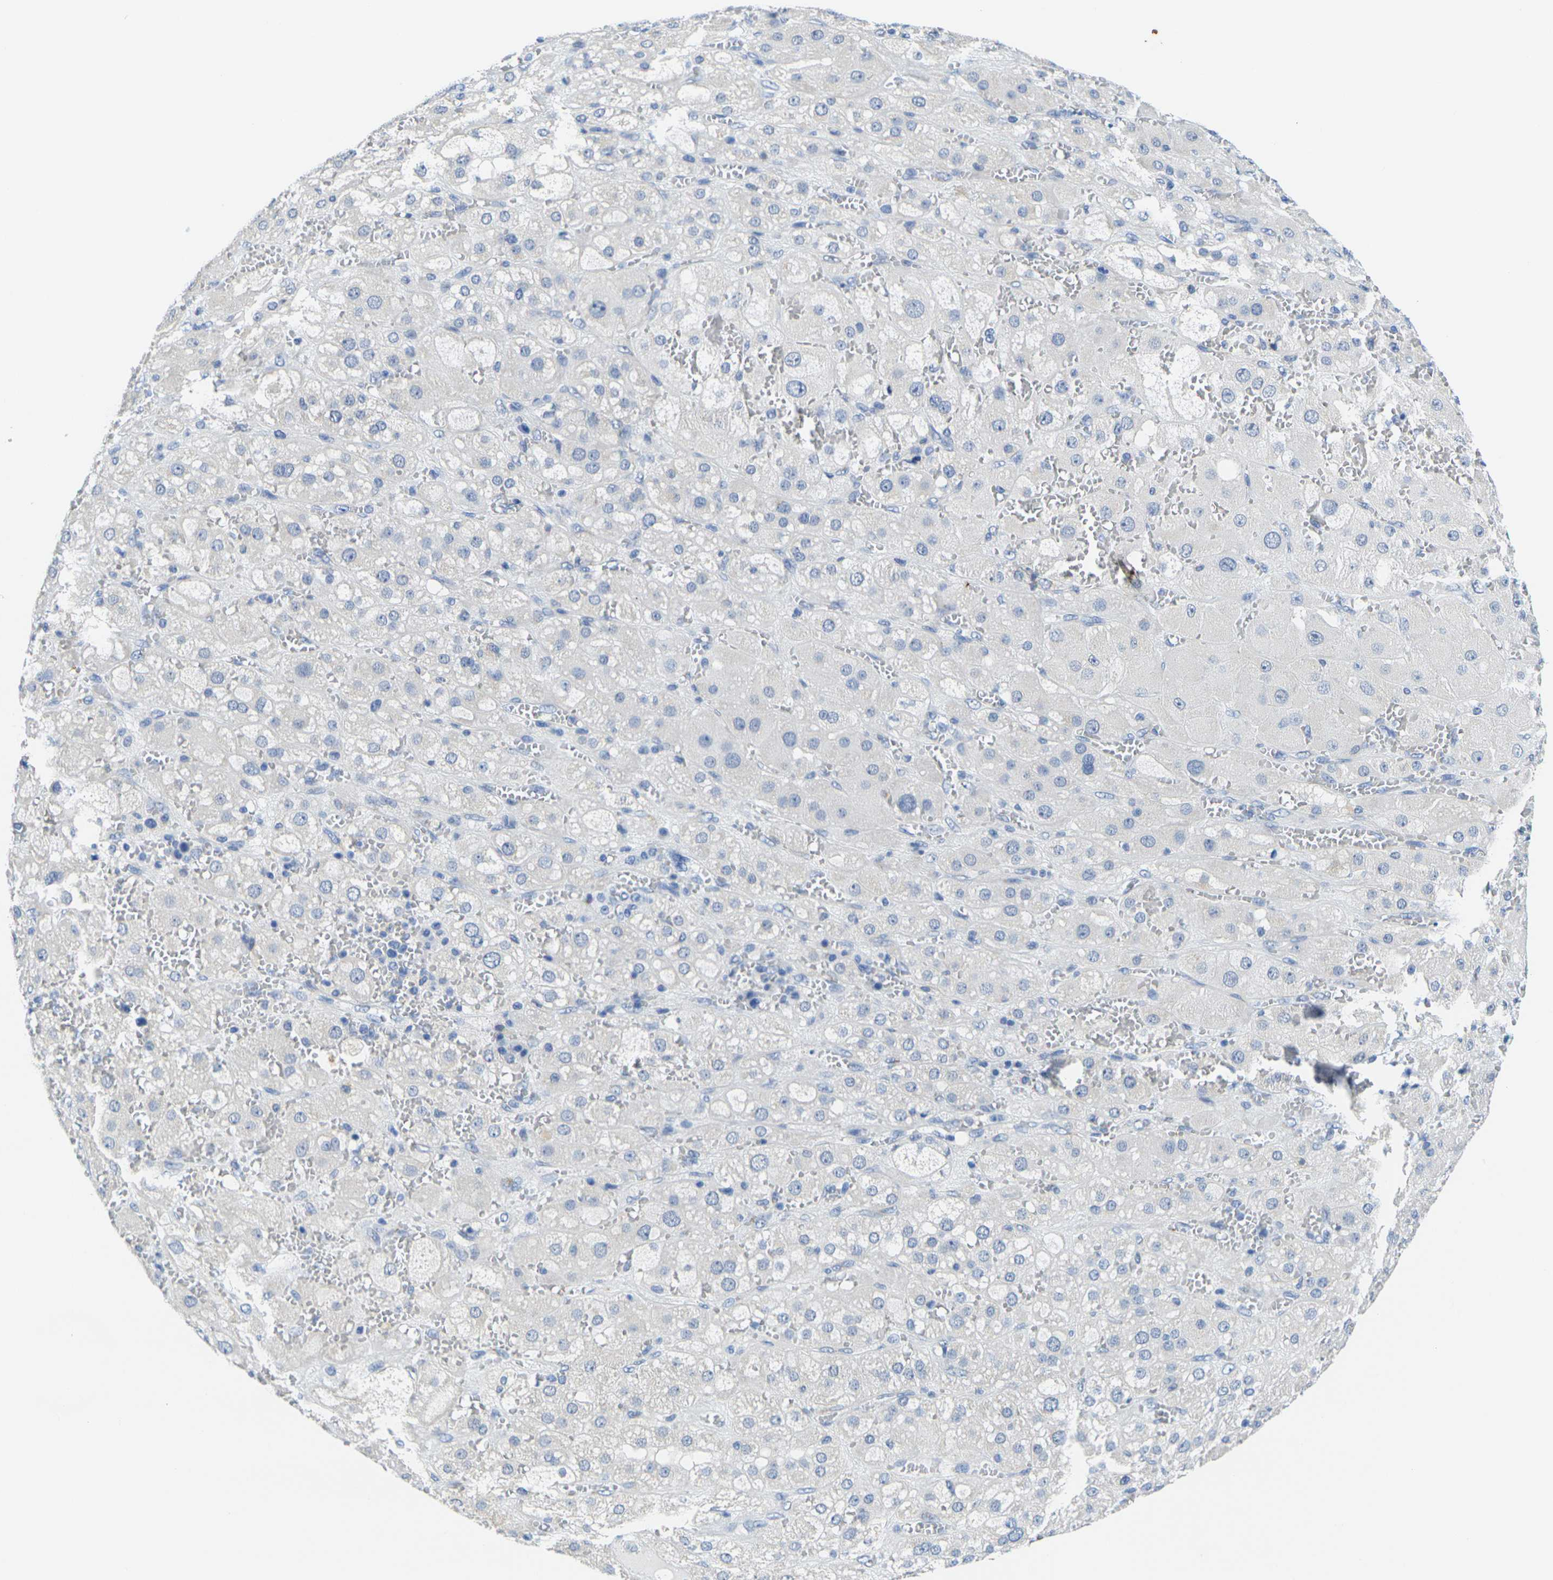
{"staining": {"intensity": "weak", "quantity": "<25%", "location": "cytoplasmic/membranous"}, "tissue": "adrenal gland", "cell_type": "Glandular cells", "image_type": "normal", "snomed": [{"axis": "morphology", "description": "Normal tissue, NOS"}, {"axis": "topography", "description": "Adrenal gland"}], "caption": "IHC image of benign adrenal gland: human adrenal gland stained with DAB displays no significant protein positivity in glandular cells. (DAB (3,3'-diaminobenzidine) immunohistochemistry visualized using brightfield microscopy, high magnification).", "gene": "CRK", "patient": {"sex": "female", "age": 47}}